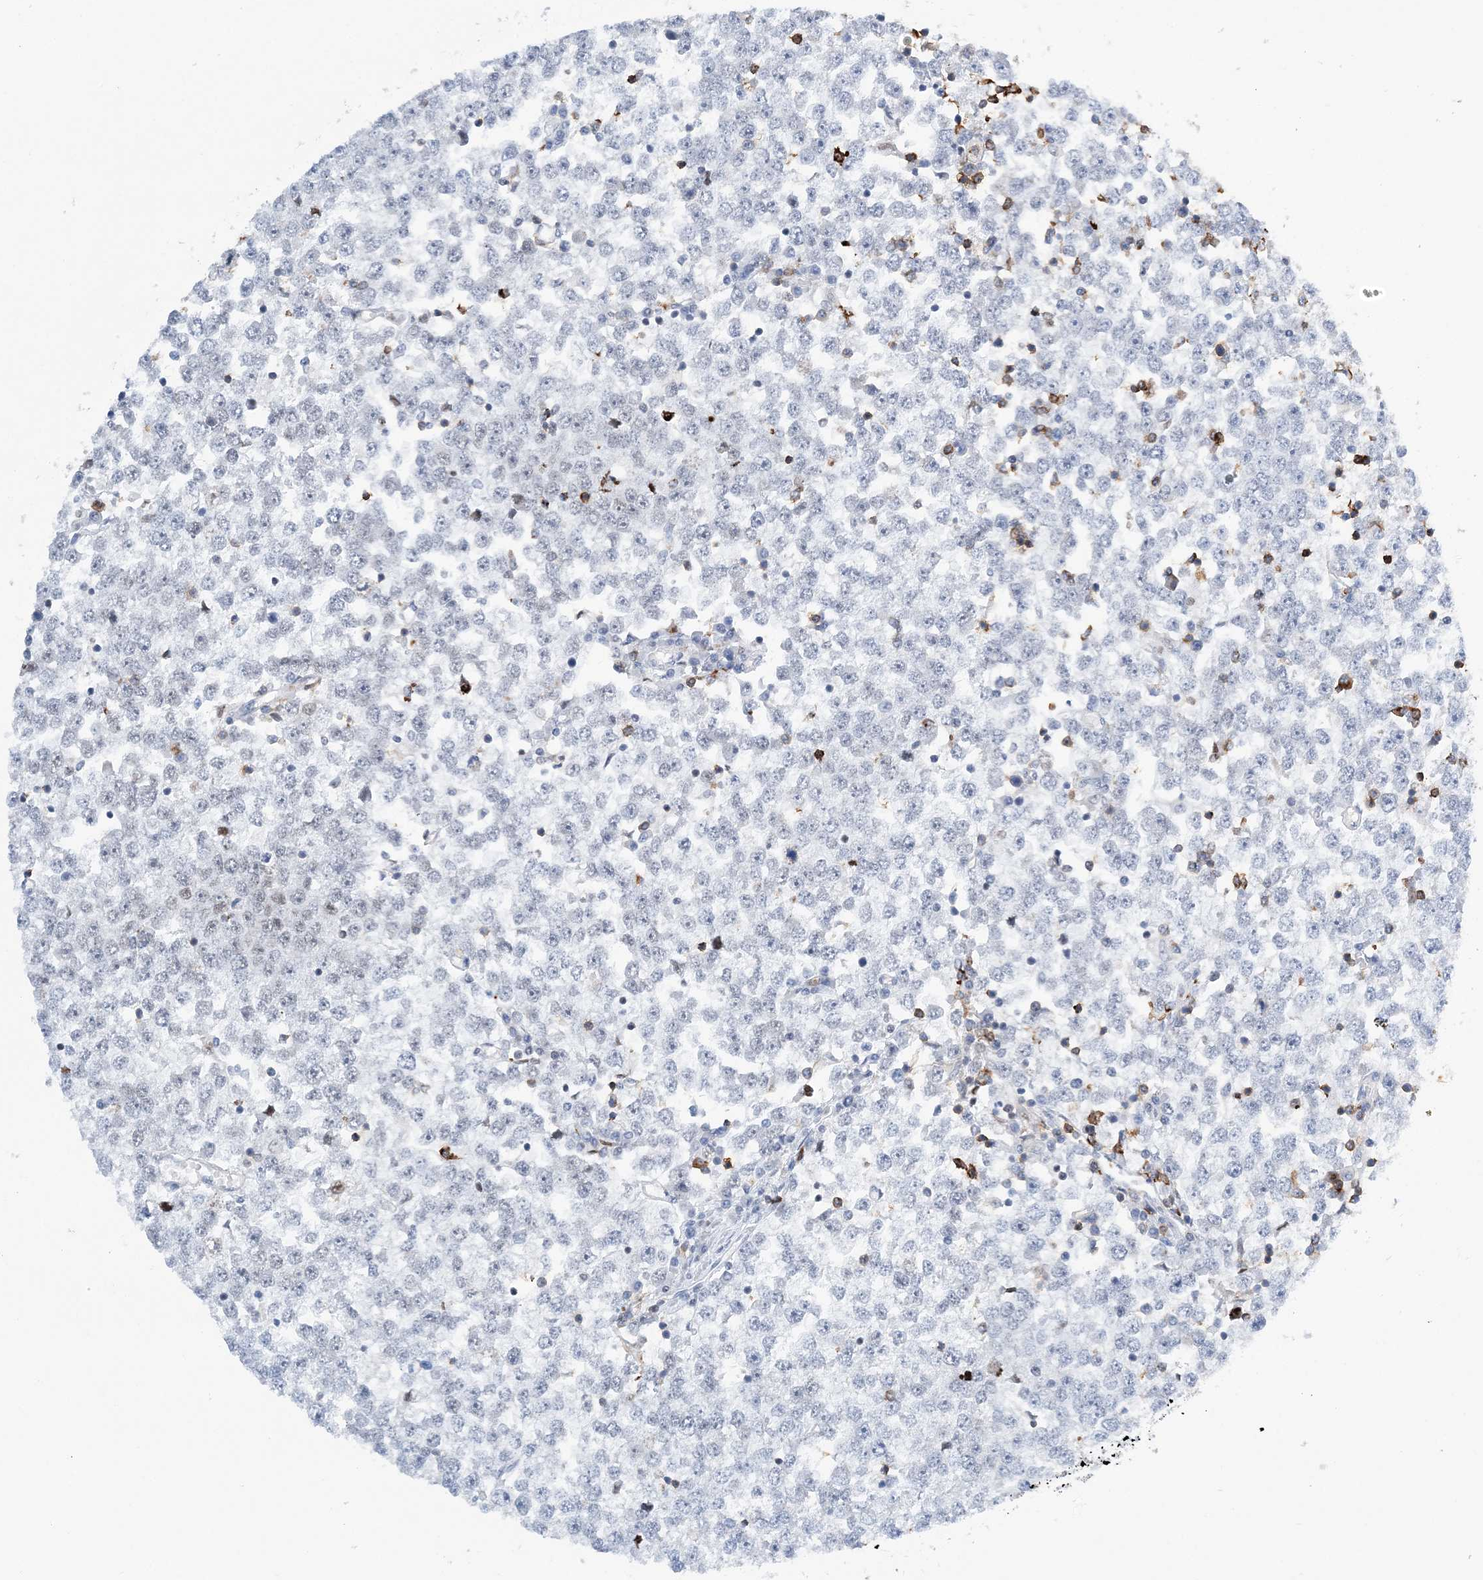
{"staining": {"intensity": "negative", "quantity": "none", "location": "none"}, "tissue": "testis cancer", "cell_type": "Tumor cells", "image_type": "cancer", "snomed": [{"axis": "morphology", "description": "Seminoma, NOS"}, {"axis": "topography", "description": "Testis"}], "caption": "Protein analysis of seminoma (testis) shows no significant expression in tumor cells. The staining is performed using DAB brown chromogen with nuclei counter-stained in using hematoxylin.", "gene": "PRMT9", "patient": {"sex": "male", "age": 65}}